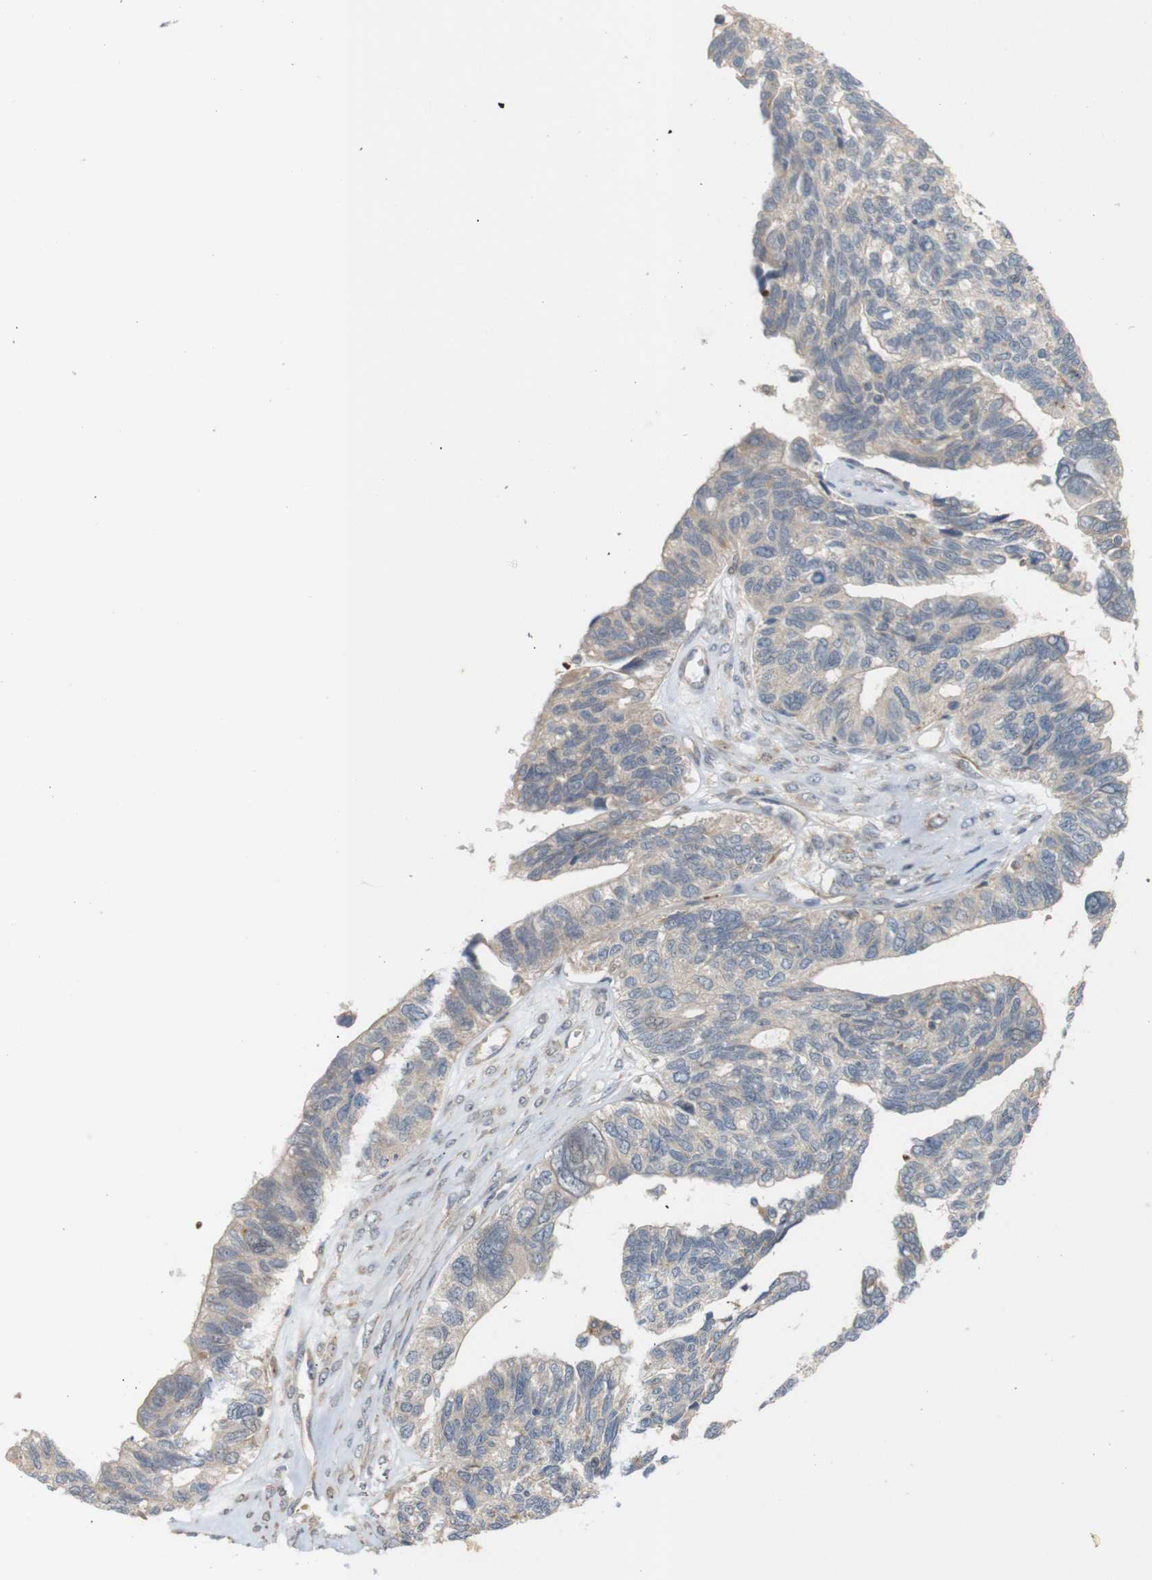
{"staining": {"intensity": "weak", "quantity": ">75%", "location": "cytoplasmic/membranous"}, "tissue": "ovarian cancer", "cell_type": "Tumor cells", "image_type": "cancer", "snomed": [{"axis": "morphology", "description": "Cystadenocarcinoma, serous, NOS"}, {"axis": "topography", "description": "Ovary"}], "caption": "Weak cytoplasmic/membranous staining for a protein is identified in approximately >75% of tumor cells of ovarian serous cystadenocarcinoma using immunohistochemistry.", "gene": "RPTOR", "patient": {"sex": "female", "age": 79}}